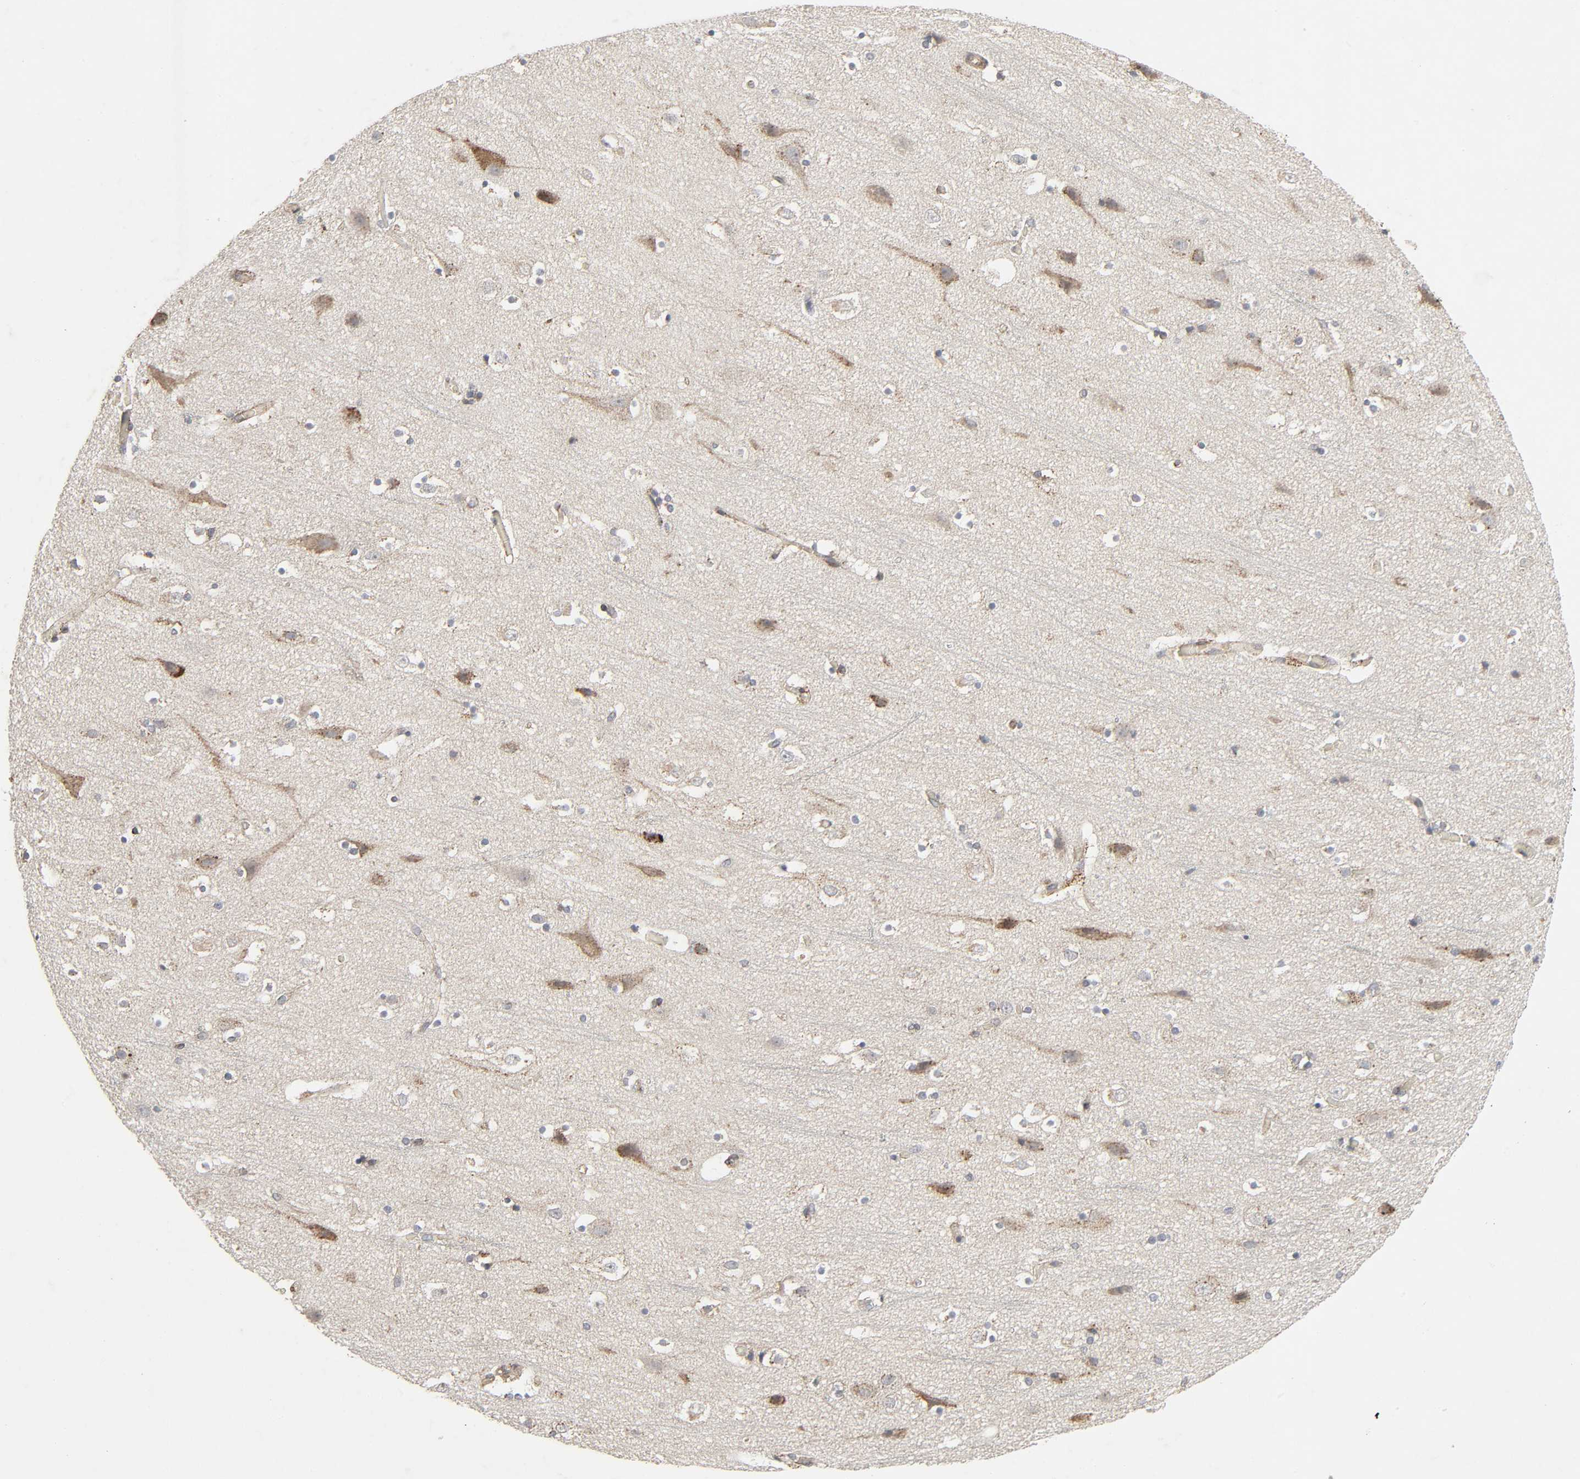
{"staining": {"intensity": "negative", "quantity": "none", "location": "none"}, "tissue": "cerebral cortex", "cell_type": "Endothelial cells", "image_type": "normal", "snomed": [{"axis": "morphology", "description": "Normal tissue, NOS"}, {"axis": "topography", "description": "Cerebral cortex"}], "caption": "This is an immunohistochemistry histopathology image of benign cerebral cortex. There is no expression in endothelial cells.", "gene": "ADCY4", "patient": {"sex": "male", "age": 45}}